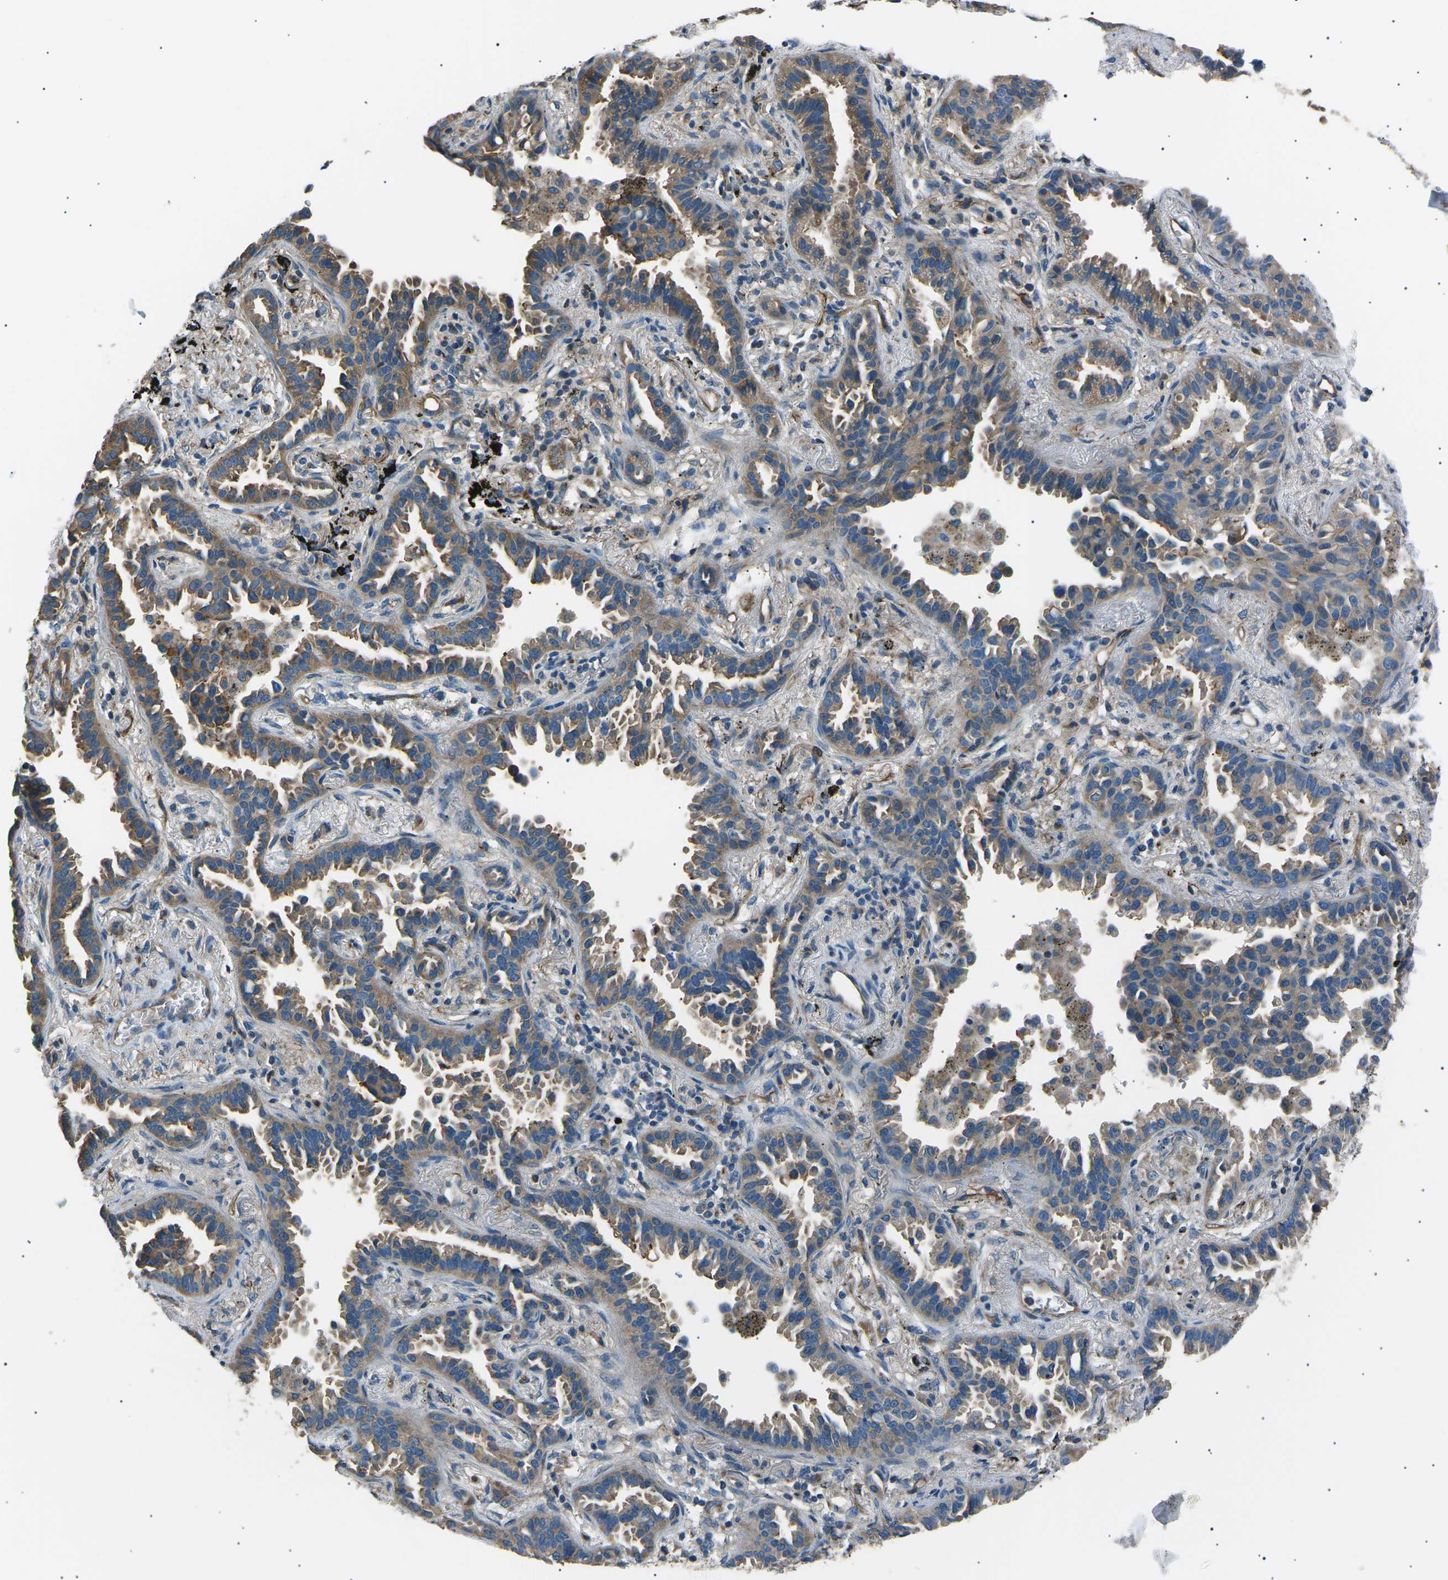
{"staining": {"intensity": "moderate", "quantity": ">75%", "location": "cytoplasmic/membranous"}, "tissue": "lung cancer", "cell_type": "Tumor cells", "image_type": "cancer", "snomed": [{"axis": "morphology", "description": "Normal tissue, NOS"}, {"axis": "morphology", "description": "Adenocarcinoma, NOS"}, {"axis": "topography", "description": "Lung"}], "caption": "IHC (DAB) staining of human adenocarcinoma (lung) shows moderate cytoplasmic/membranous protein positivity in approximately >75% of tumor cells.", "gene": "SLK", "patient": {"sex": "male", "age": 59}}